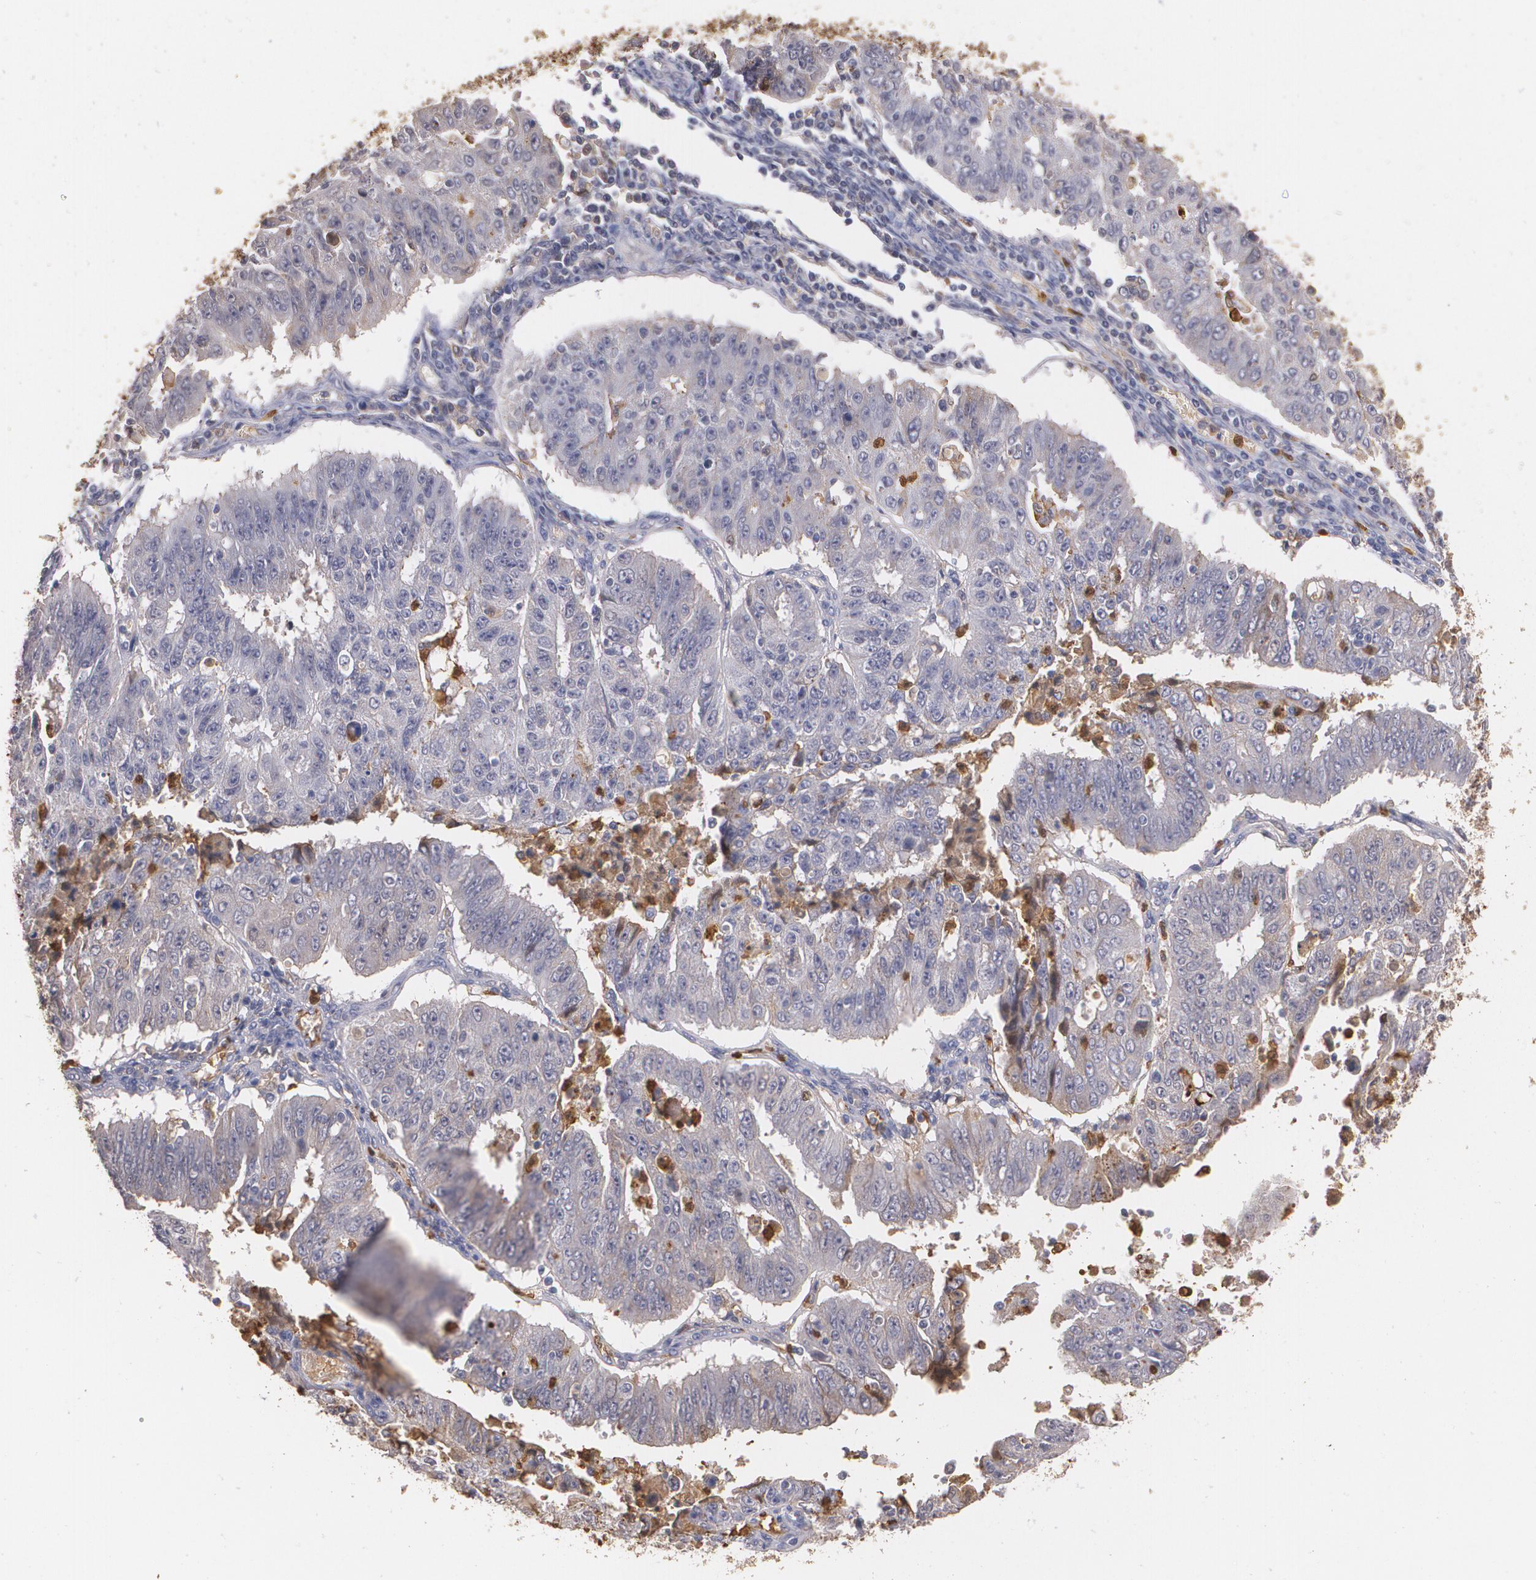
{"staining": {"intensity": "weak", "quantity": ">75%", "location": "cytoplasmic/membranous"}, "tissue": "endometrial cancer", "cell_type": "Tumor cells", "image_type": "cancer", "snomed": [{"axis": "morphology", "description": "Adenocarcinoma, NOS"}, {"axis": "topography", "description": "Endometrium"}], "caption": "Immunohistochemical staining of endometrial cancer reveals weak cytoplasmic/membranous protein staining in about >75% of tumor cells.", "gene": "PTS", "patient": {"sex": "female", "age": 42}}